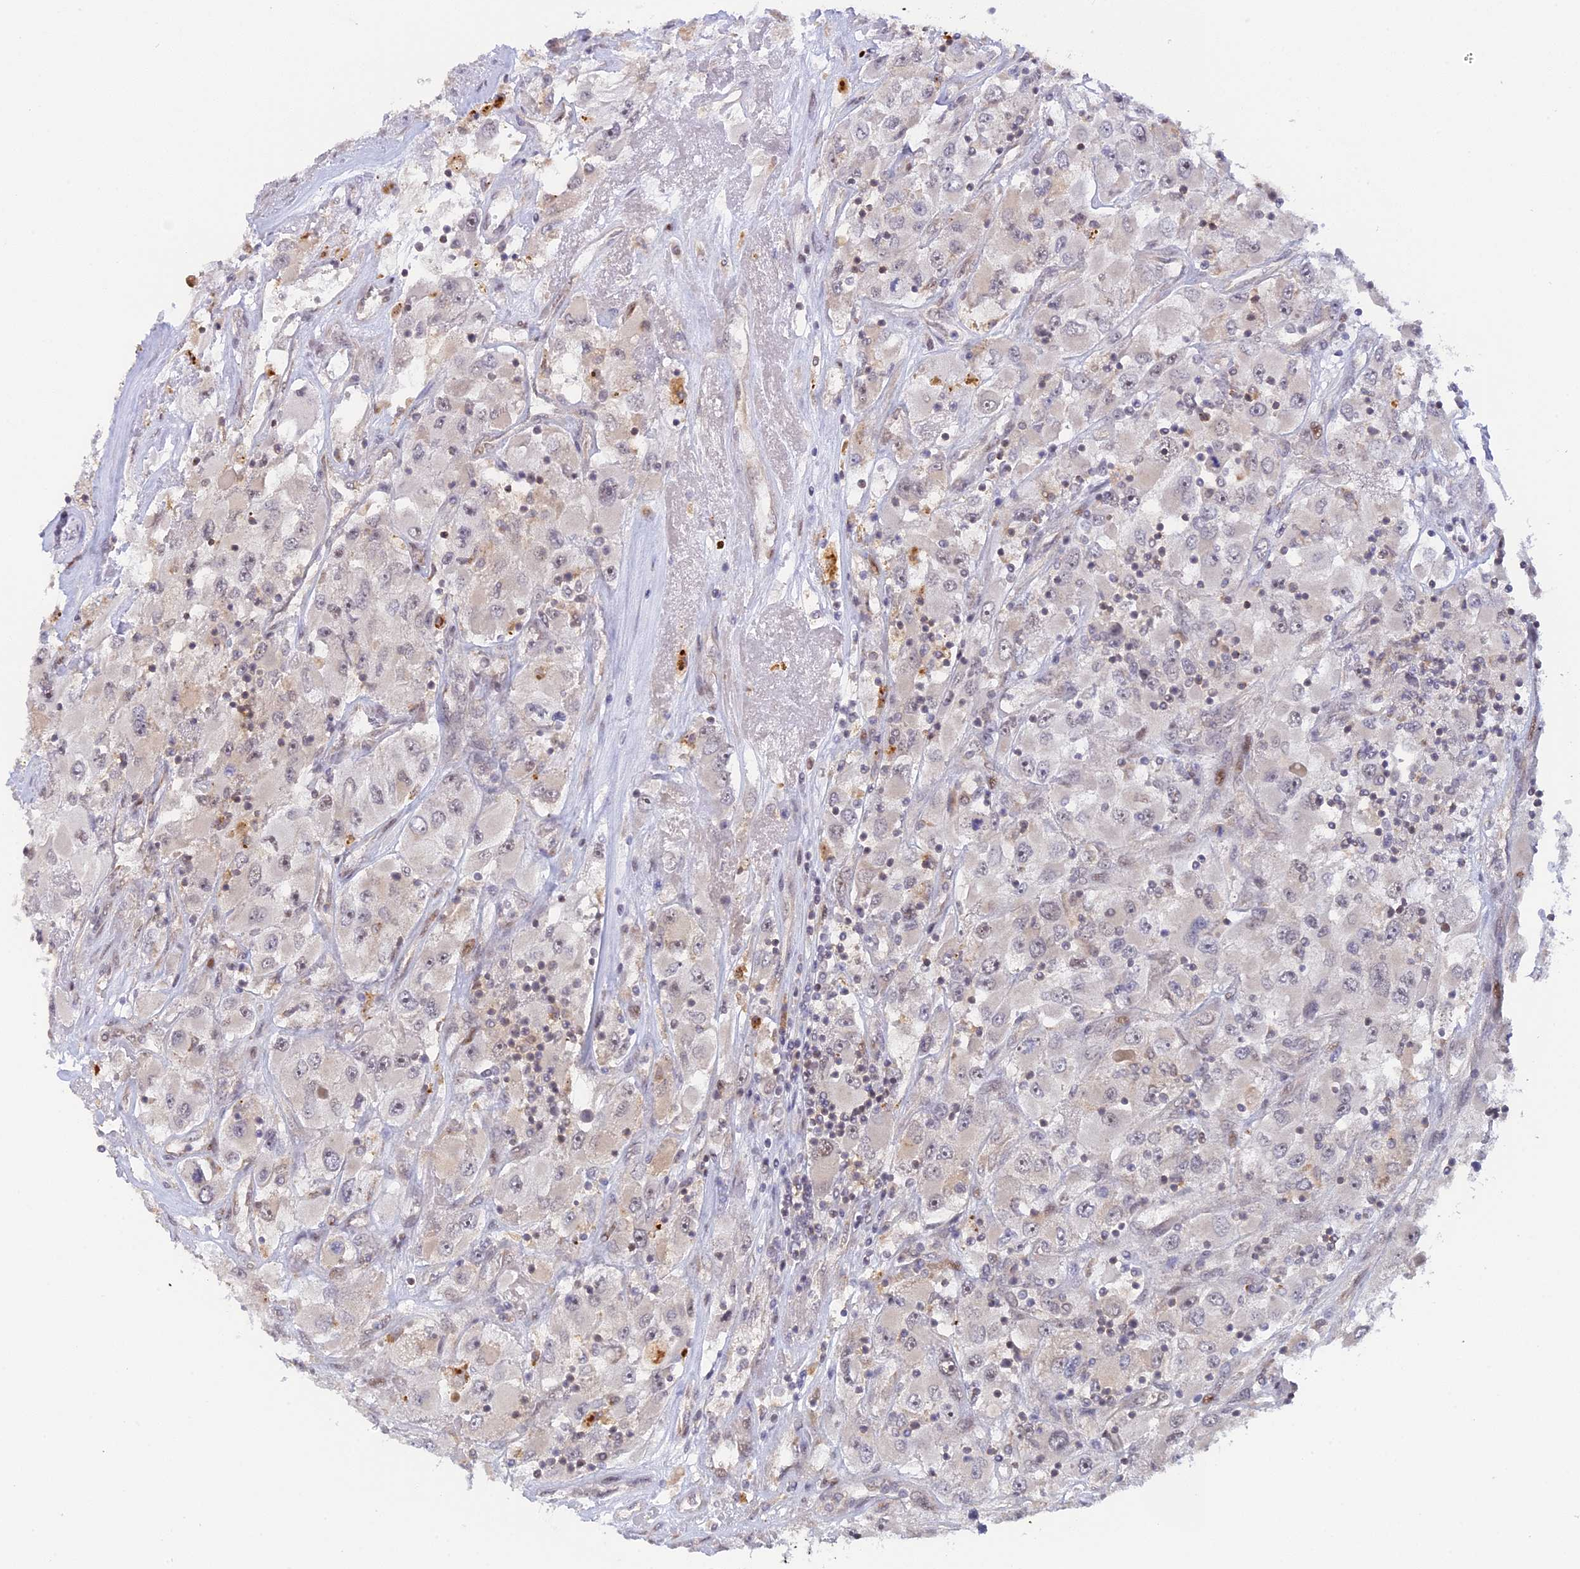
{"staining": {"intensity": "negative", "quantity": "none", "location": "none"}, "tissue": "renal cancer", "cell_type": "Tumor cells", "image_type": "cancer", "snomed": [{"axis": "morphology", "description": "Adenocarcinoma, NOS"}, {"axis": "topography", "description": "Kidney"}], "caption": "Protein analysis of adenocarcinoma (renal) reveals no significant positivity in tumor cells.", "gene": "GSKIP", "patient": {"sex": "female", "age": 52}}